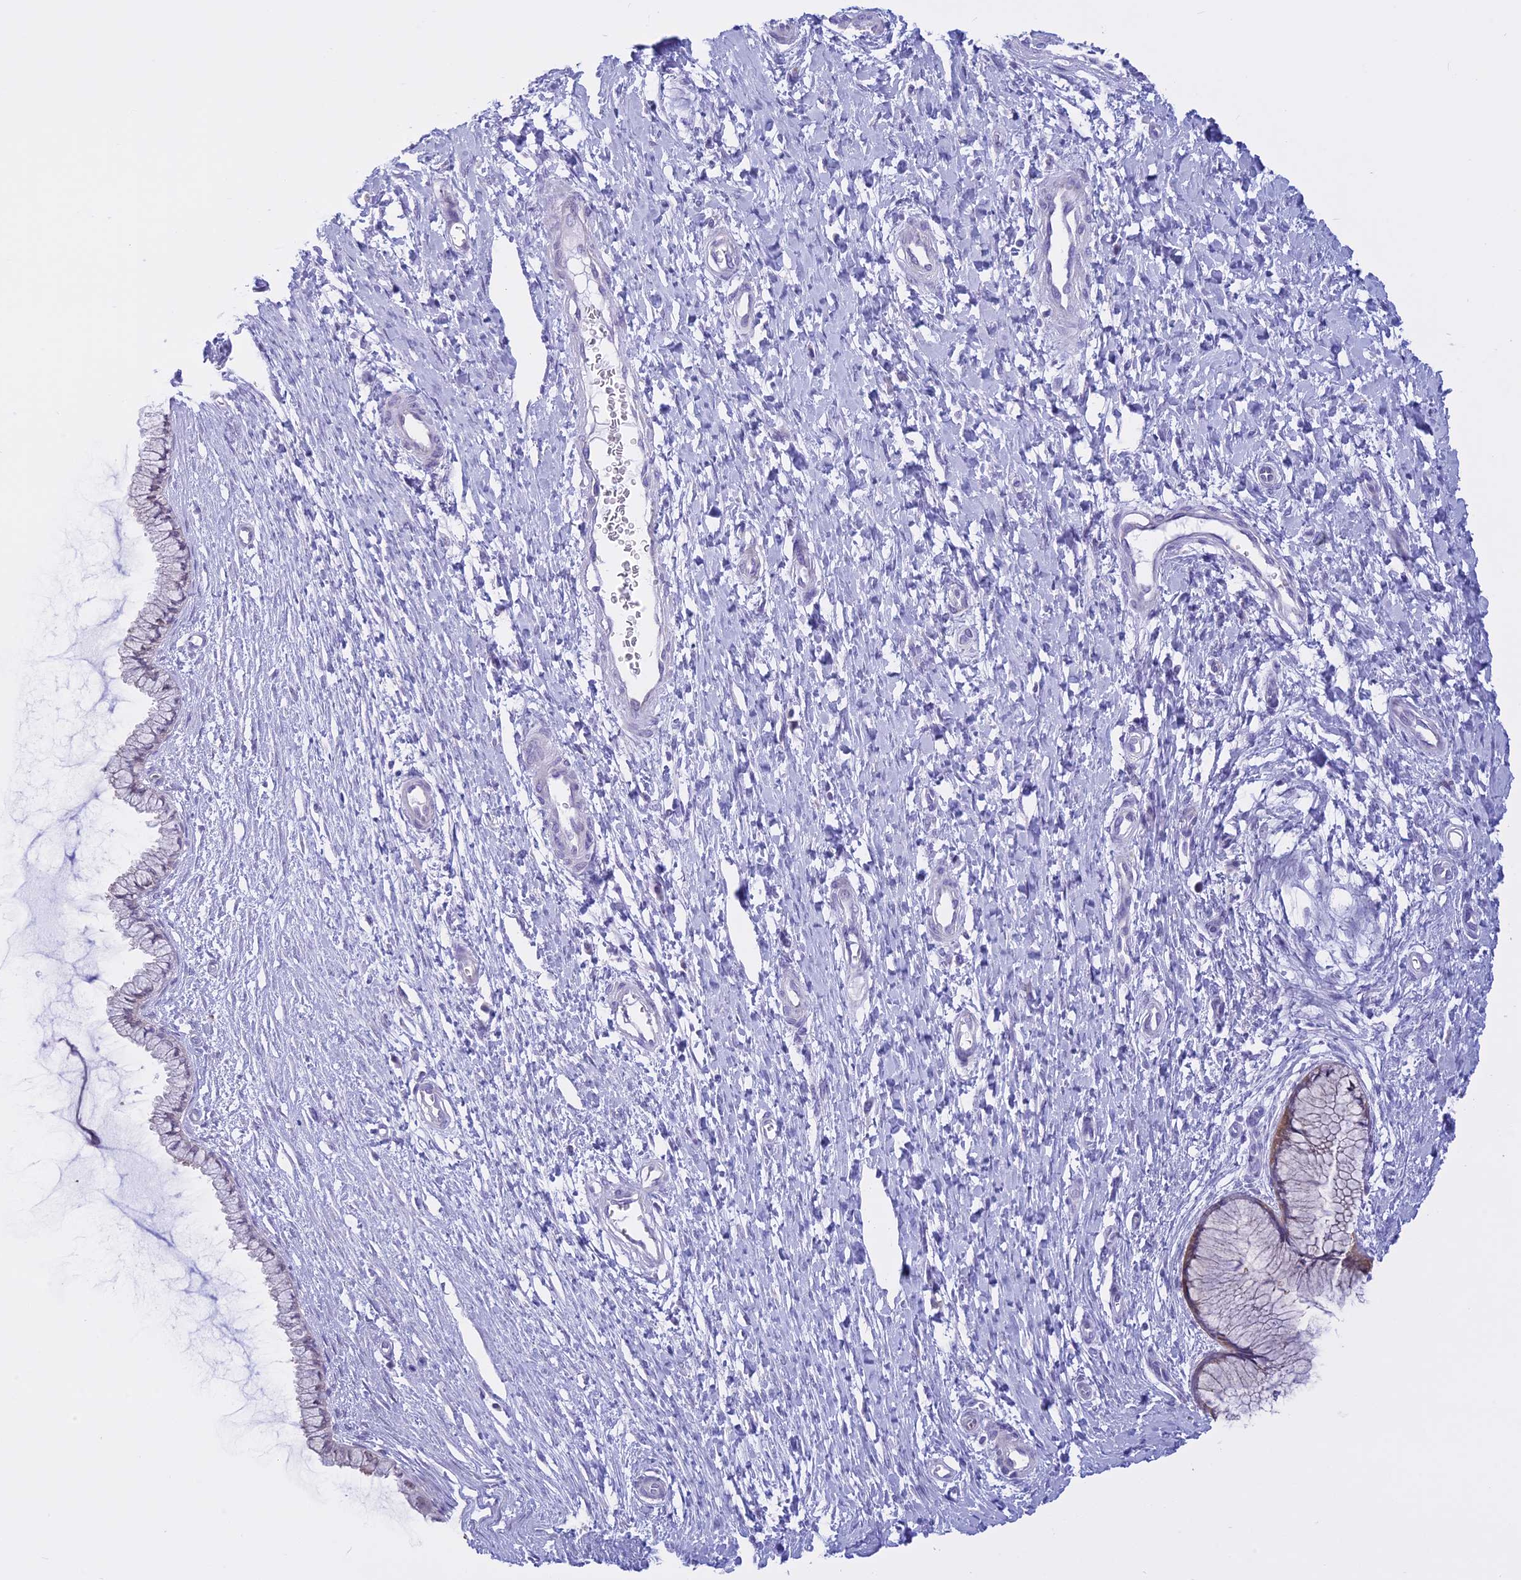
{"staining": {"intensity": "weak", "quantity": "25%-75%", "location": "cytoplasmic/membranous"}, "tissue": "cervix", "cell_type": "Glandular cells", "image_type": "normal", "snomed": [{"axis": "morphology", "description": "Normal tissue, NOS"}, {"axis": "topography", "description": "Cervix"}], "caption": "Cervix stained with DAB IHC demonstrates low levels of weak cytoplasmic/membranous staining in about 25%-75% of glandular cells.", "gene": "LHFPL2", "patient": {"sex": "female", "age": 55}}